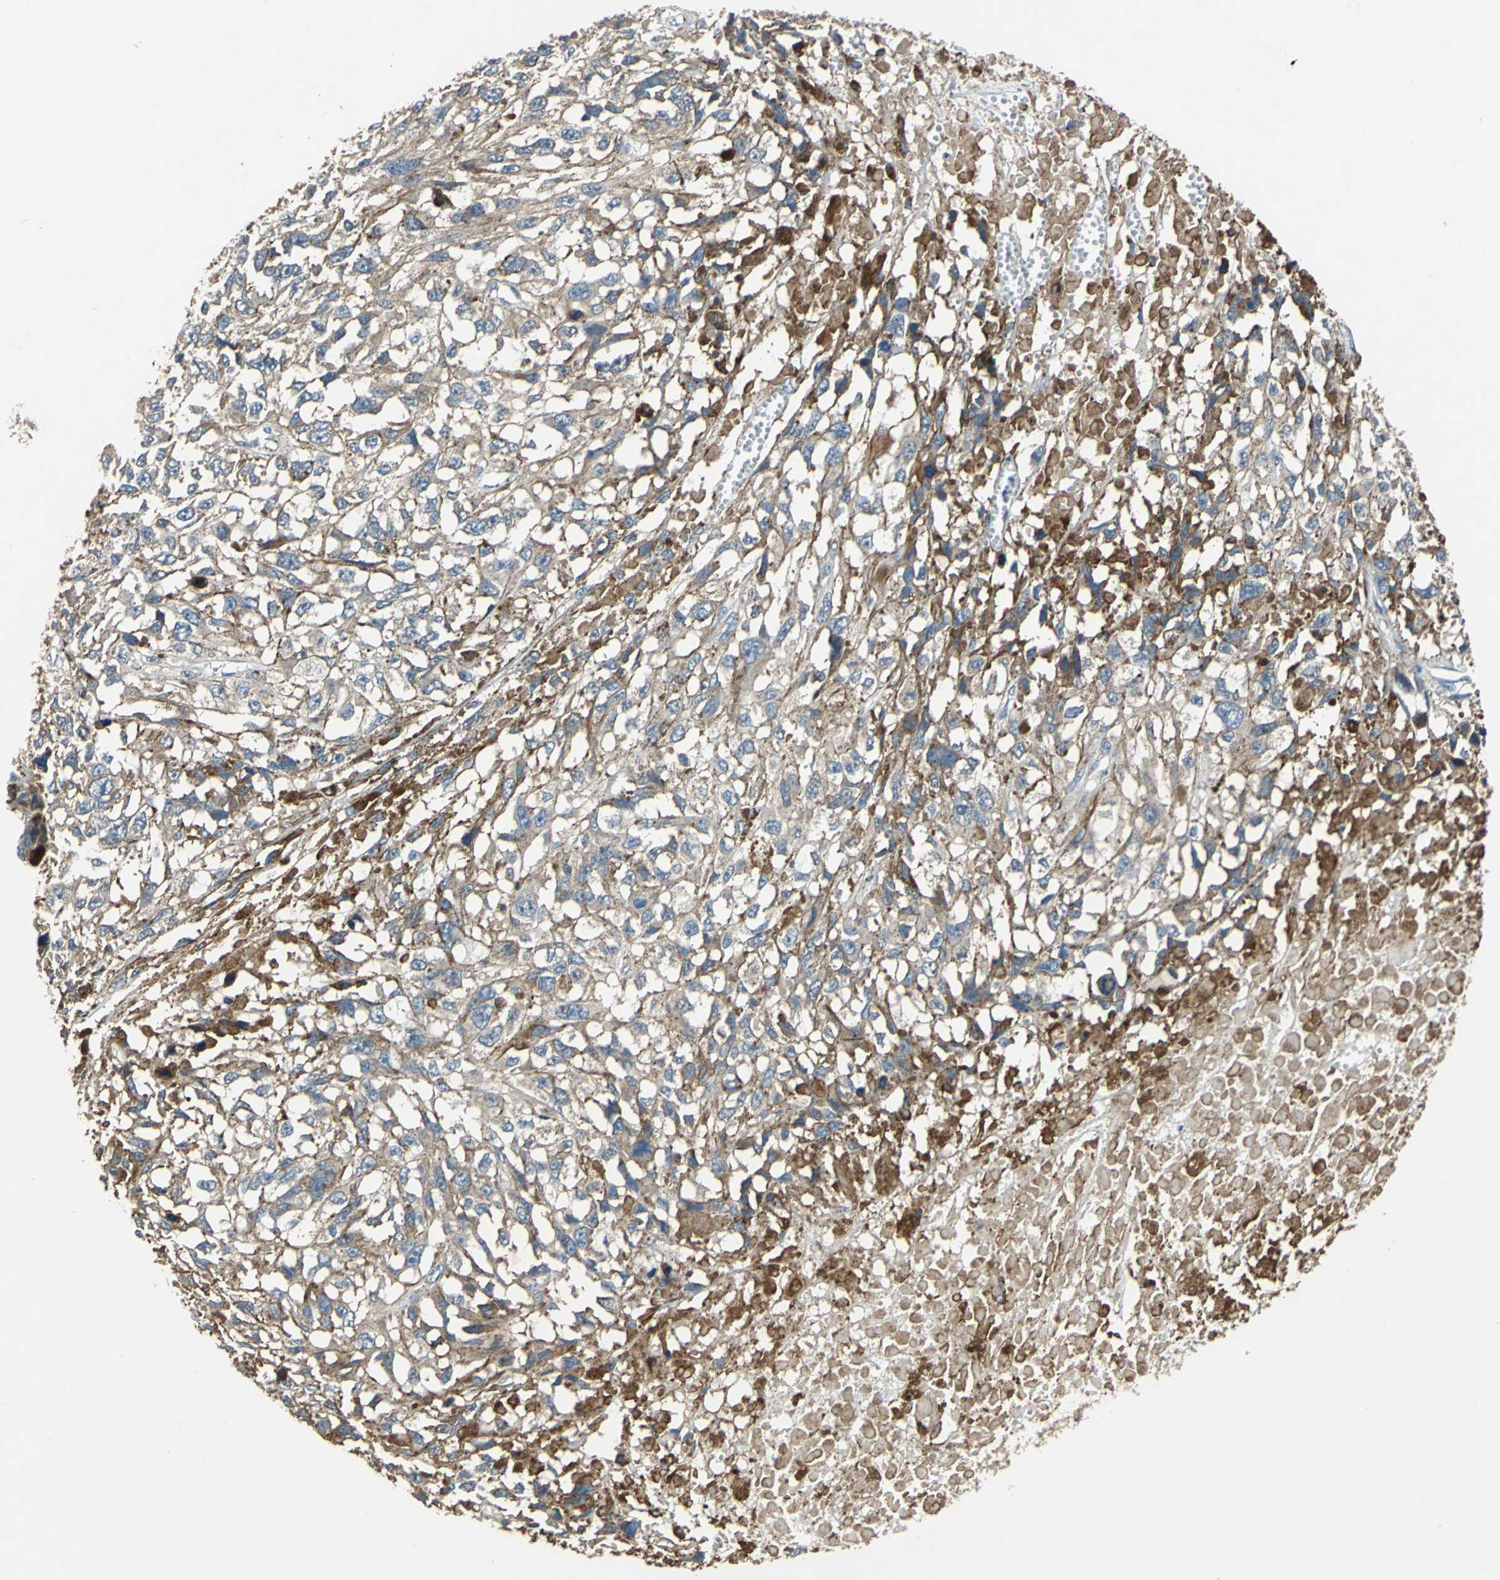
{"staining": {"intensity": "weak", "quantity": ">75%", "location": "cytoplasmic/membranous"}, "tissue": "melanoma", "cell_type": "Tumor cells", "image_type": "cancer", "snomed": [{"axis": "morphology", "description": "Malignant melanoma, Metastatic site"}, {"axis": "topography", "description": "Lymph node"}], "caption": "Tumor cells reveal low levels of weak cytoplasmic/membranous positivity in approximately >75% of cells in human melanoma. Using DAB (3,3'-diaminobenzidine) (brown) and hematoxylin (blue) stains, captured at high magnification using brightfield microscopy.", "gene": "SLC19A2", "patient": {"sex": "male", "age": 59}}